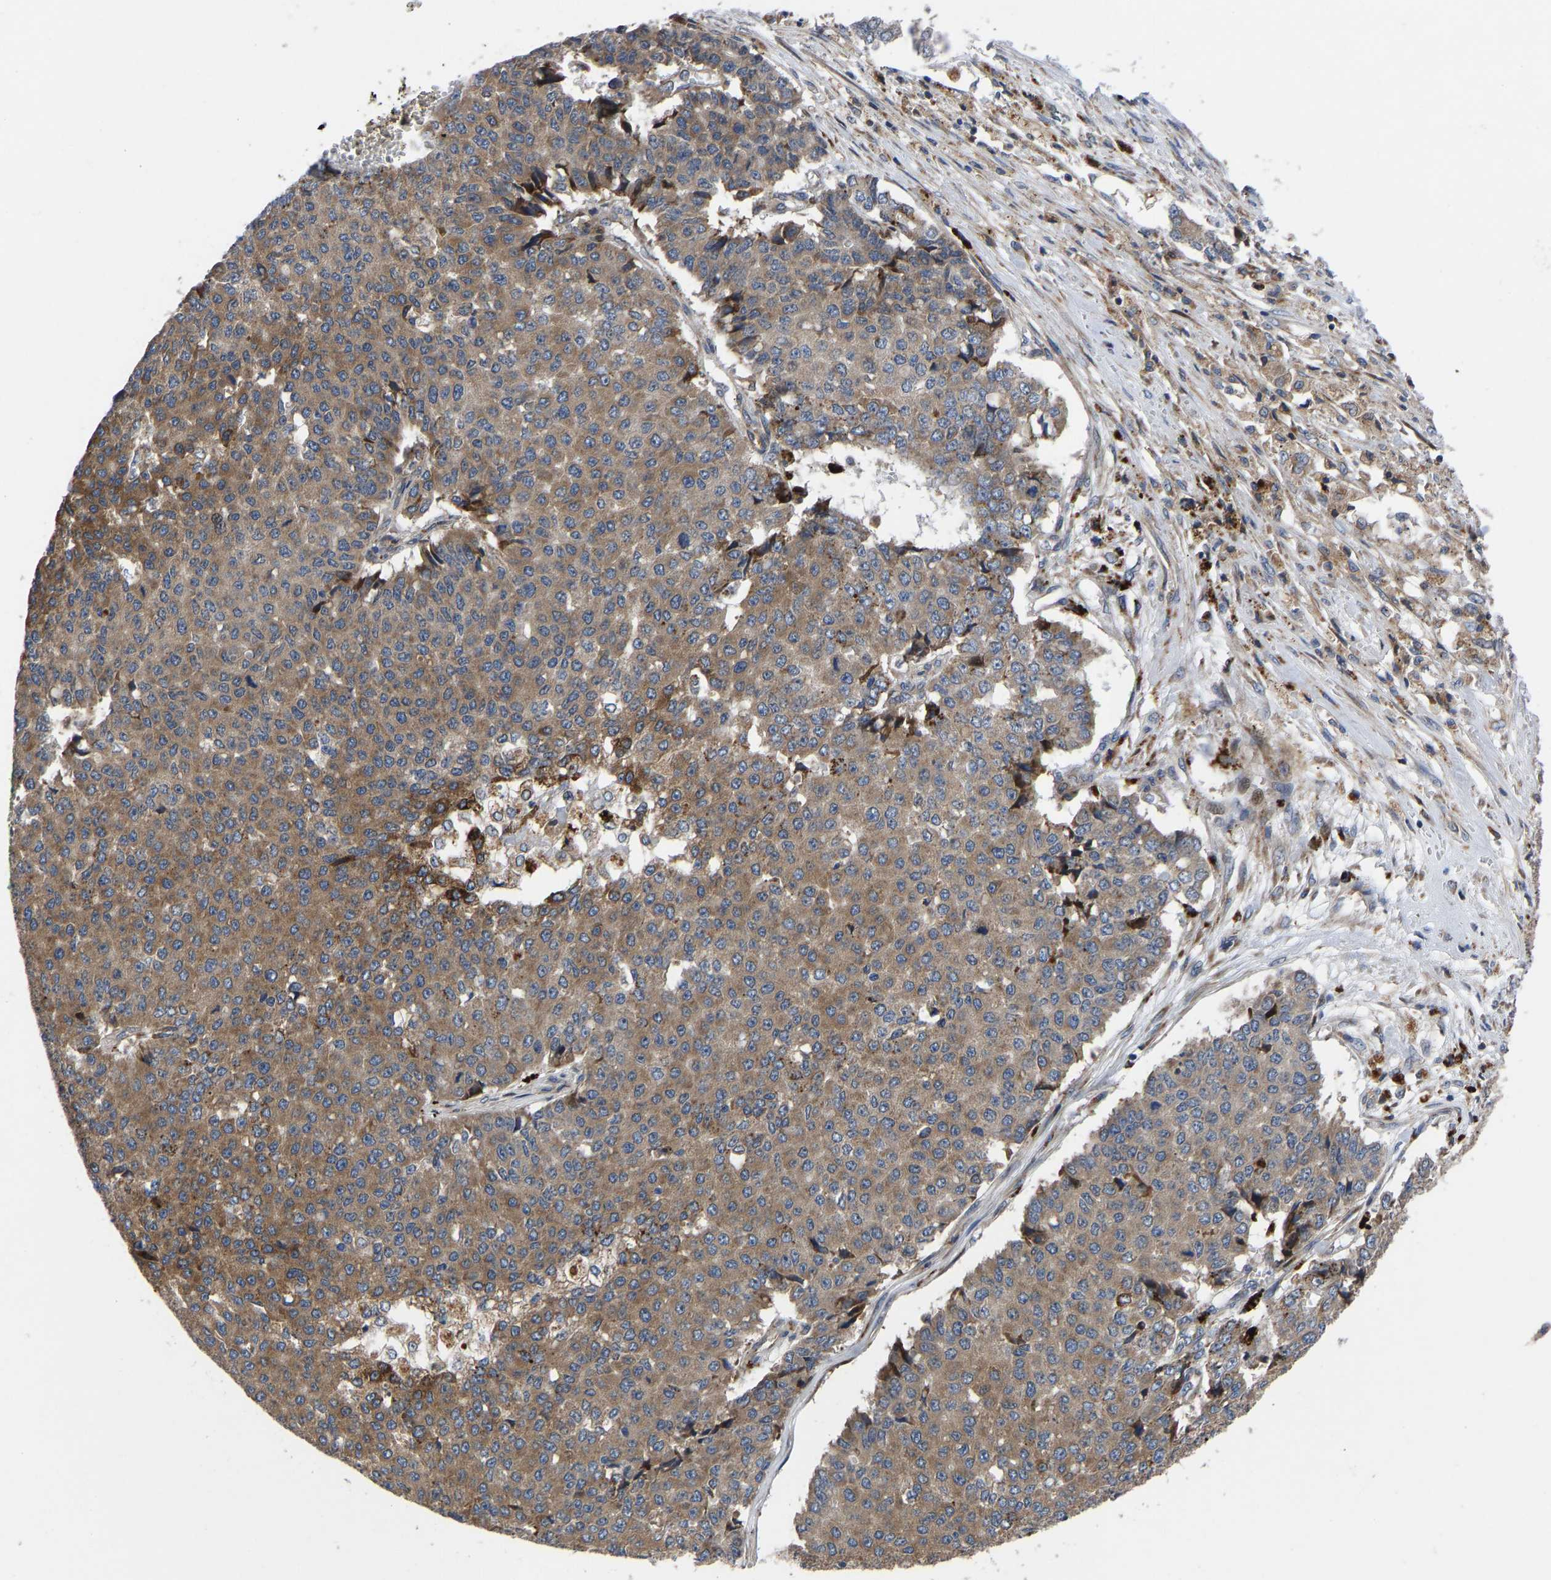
{"staining": {"intensity": "moderate", "quantity": ">75%", "location": "cytoplasmic/membranous"}, "tissue": "pancreatic cancer", "cell_type": "Tumor cells", "image_type": "cancer", "snomed": [{"axis": "morphology", "description": "Adenocarcinoma, NOS"}, {"axis": "topography", "description": "Pancreas"}], "caption": "Pancreatic cancer stained for a protein displays moderate cytoplasmic/membranous positivity in tumor cells. Nuclei are stained in blue.", "gene": "TMEM38B", "patient": {"sex": "male", "age": 50}}